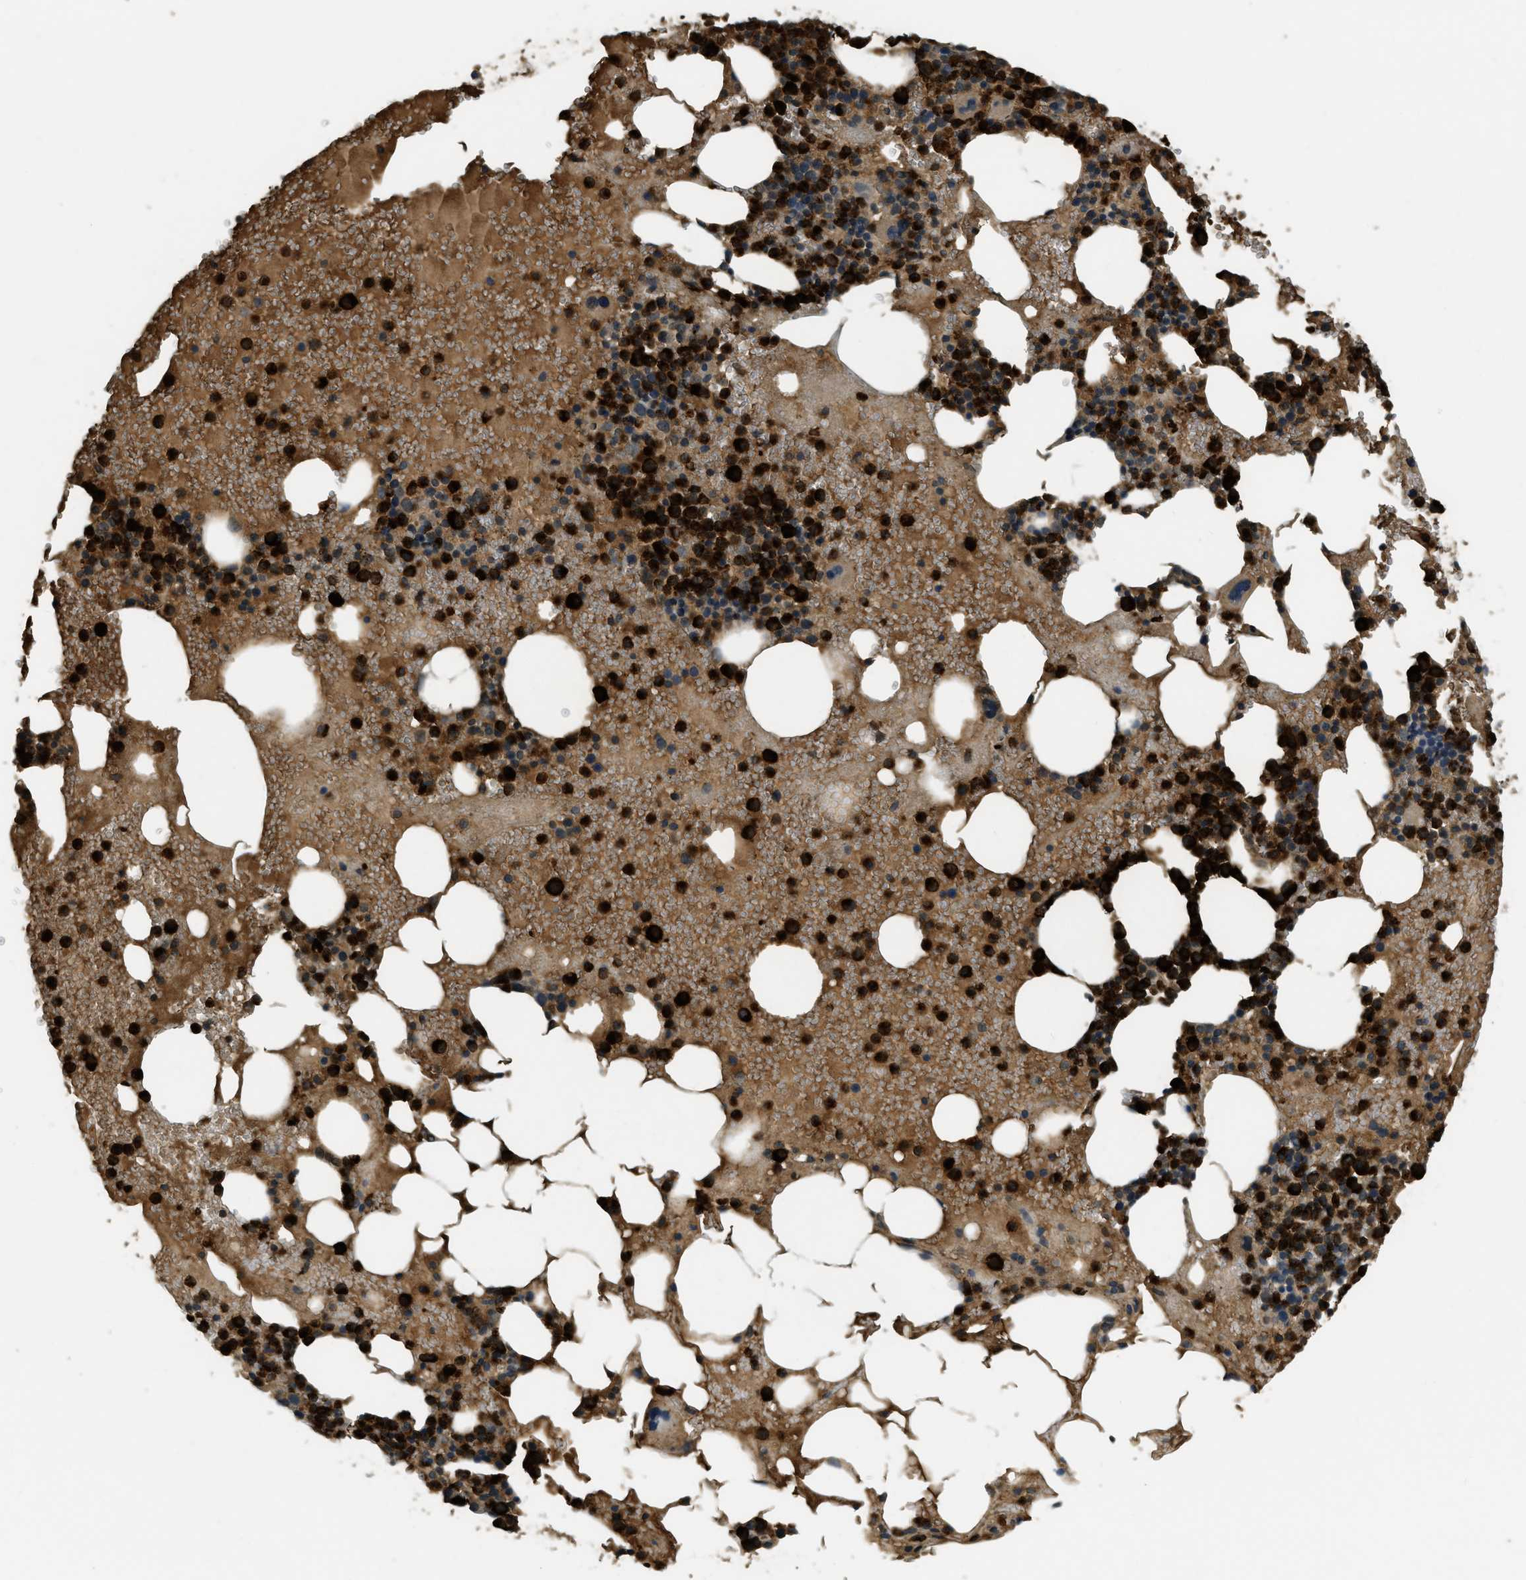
{"staining": {"intensity": "strong", "quantity": ">75%", "location": "cytoplasmic/membranous"}, "tissue": "bone marrow", "cell_type": "Hematopoietic cells", "image_type": "normal", "snomed": [{"axis": "morphology", "description": "Normal tissue, NOS"}, {"axis": "morphology", "description": "Inflammation, NOS"}, {"axis": "topography", "description": "Bone marrow"}], "caption": "High-magnification brightfield microscopy of unremarkable bone marrow stained with DAB (brown) and counterstained with hematoxylin (blue). hematopoietic cells exhibit strong cytoplasmic/membranous expression is present in approximately>75% of cells. The protein of interest is stained brown, and the nuclei are stained in blue (DAB (3,3'-diaminobenzidine) IHC with brightfield microscopy, high magnification).", "gene": "PRTN3", "patient": {"sex": "female", "age": 78}}